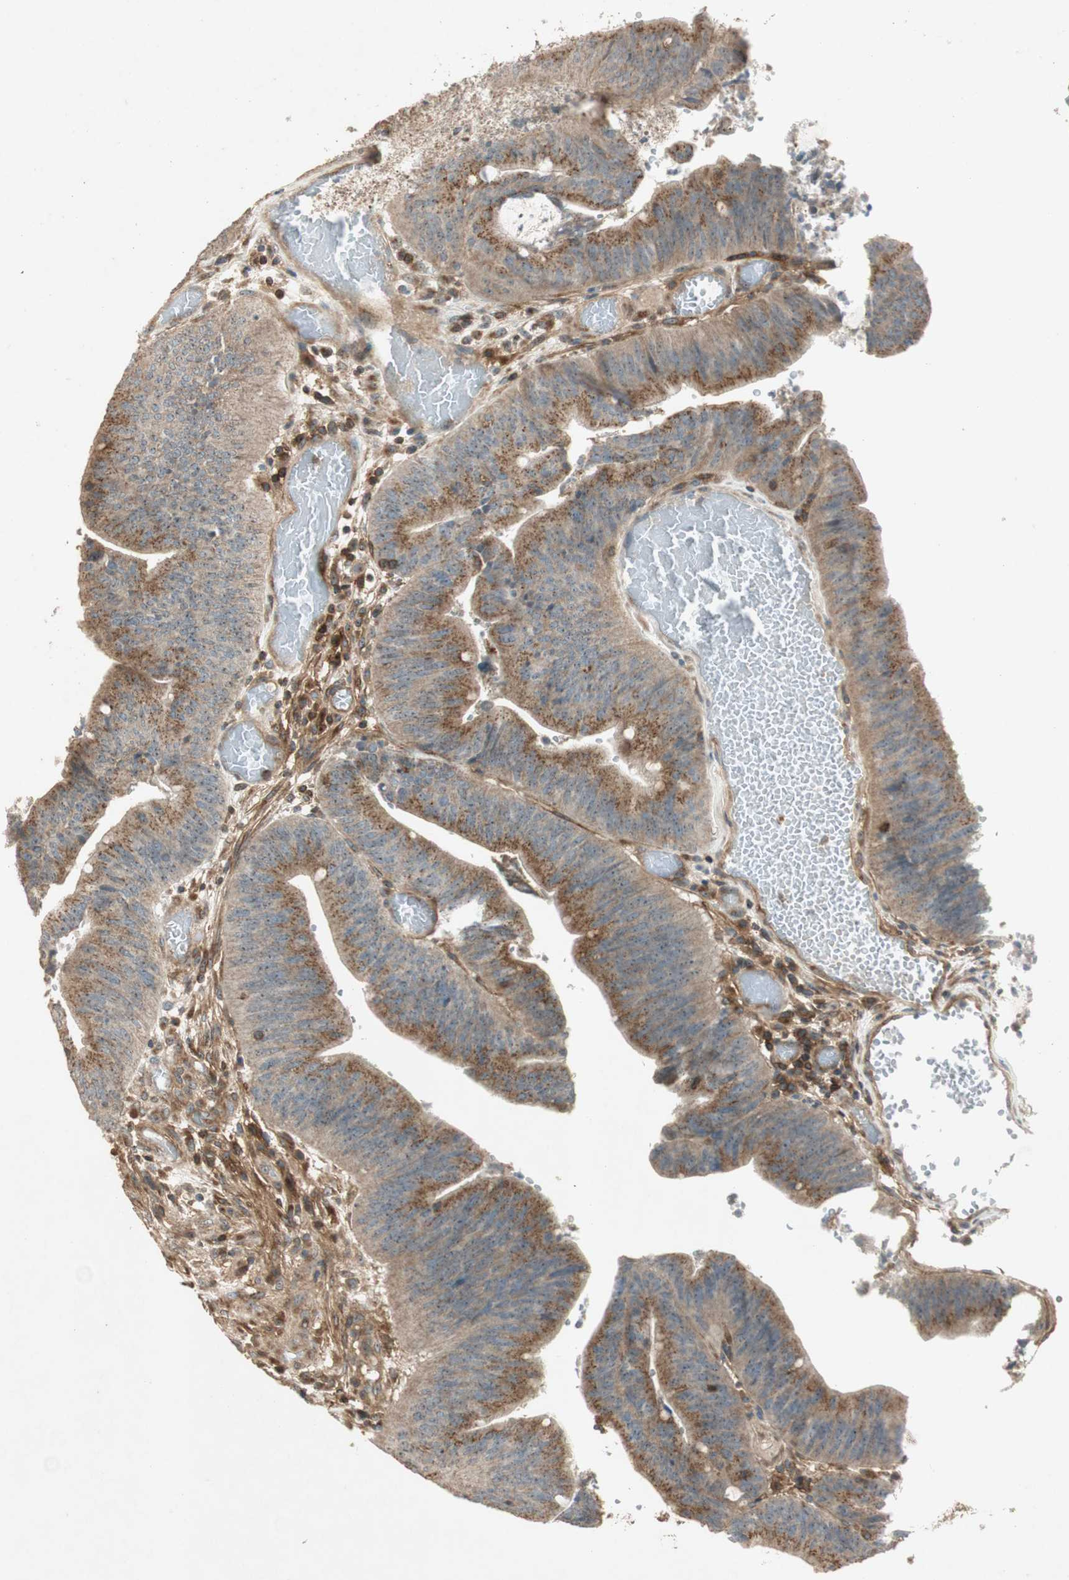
{"staining": {"intensity": "moderate", "quantity": ">75%", "location": "cytoplasmic/membranous"}, "tissue": "colorectal cancer", "cell_type": "Tumor cells", "image_type": "cancer", "snomed": [{"axis": "morphology", "description": "Adenocarcinoma, NOS"}, {"axis": "topography", "description": "Rectum"}], "caption": "A histopathology image of human colorectal cancer (adenocarcinoma) stained for a protein shows moderate cytoplasmic/membranous brown staining in tumor cells.", "gene": "BTN3A3", "patient": {"sex": "female", "age": 66}}